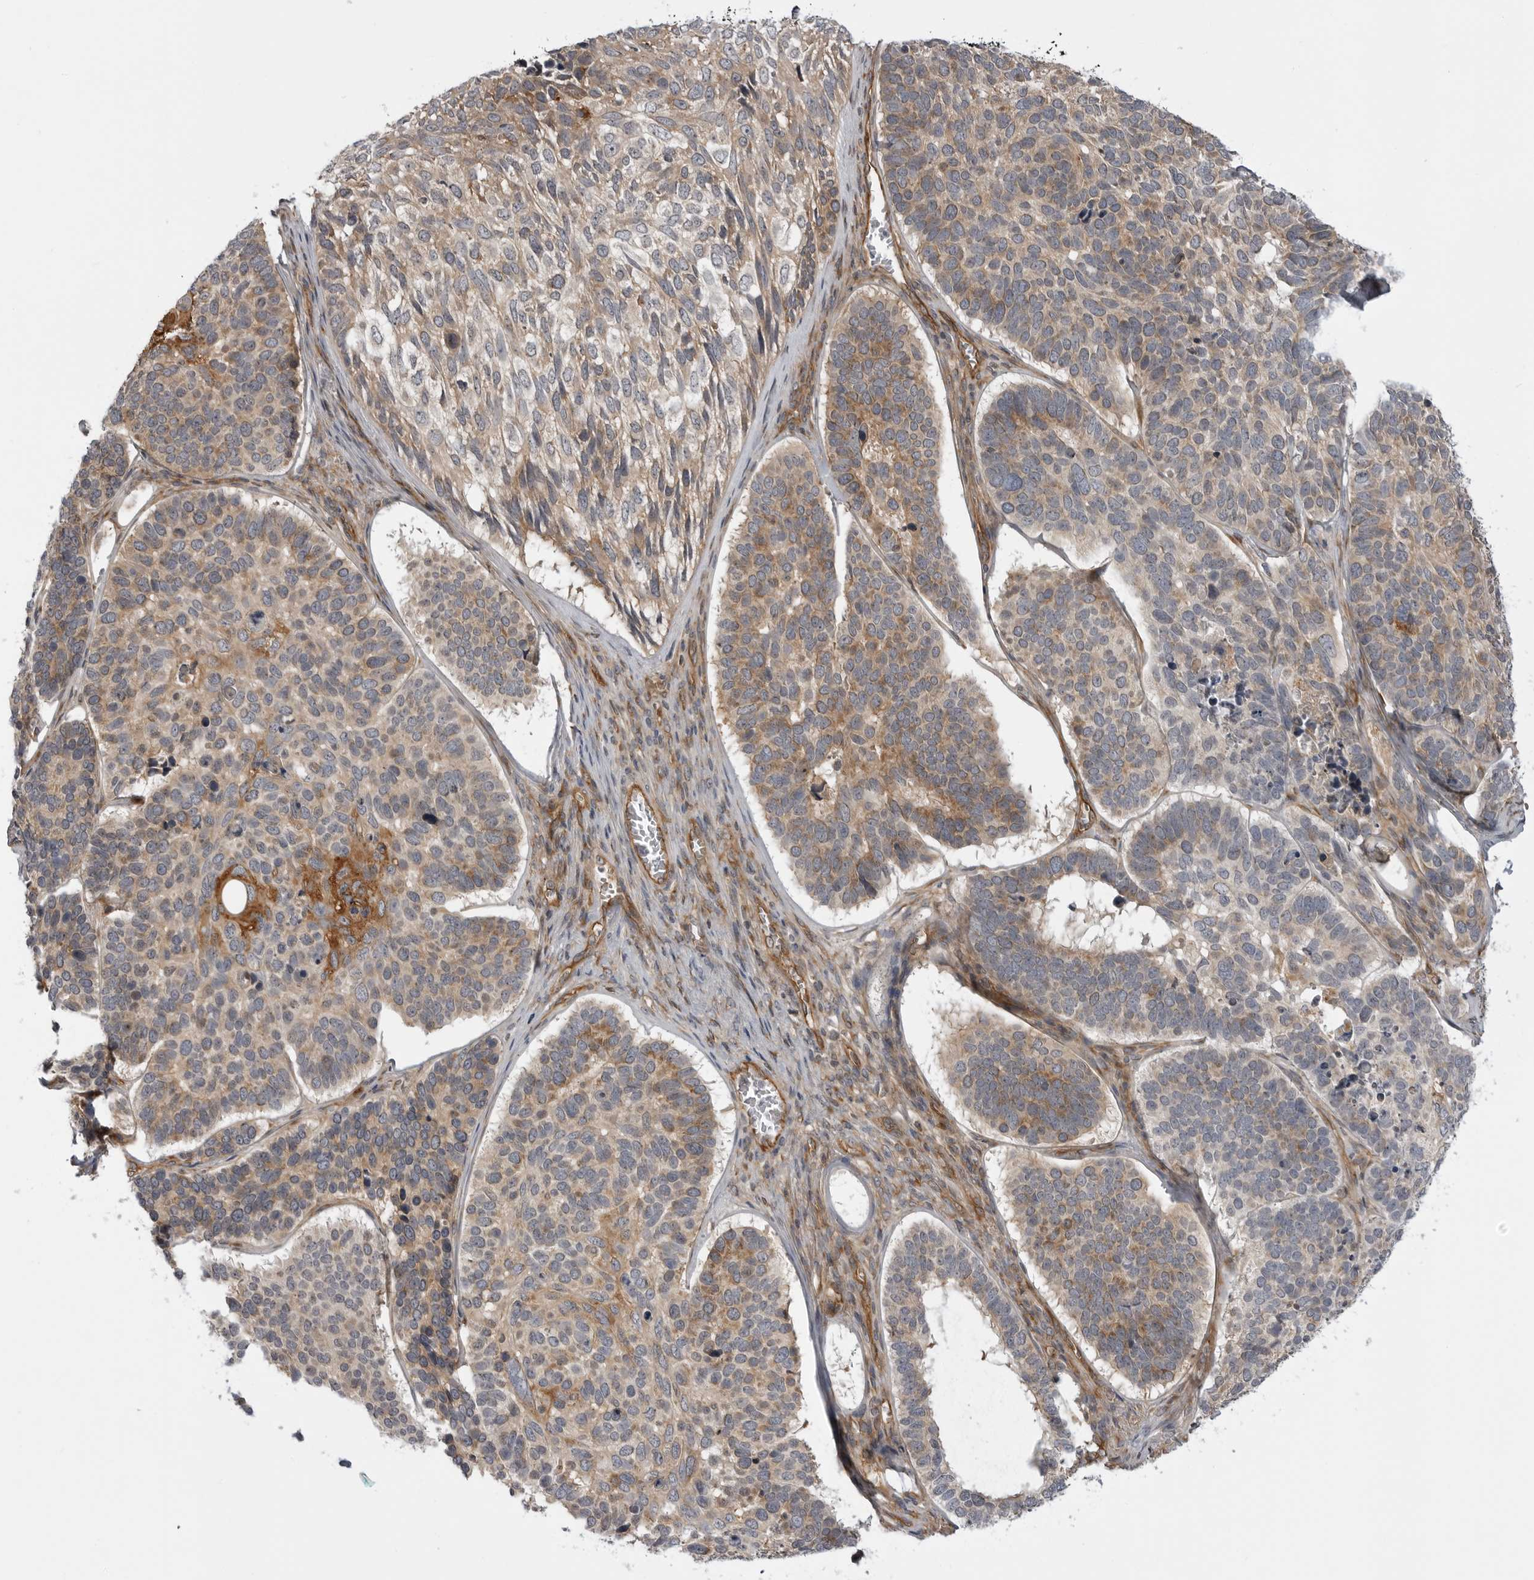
{"staining": {"intensity": "moderate", "quantity": "25%-75%", "location": "cytoplasmic/membranous"}, "tissue": "skin cancer", "cell_type": "Tumor cells", "image_type": "cancer", "snomed": [{"axis": "morphology", "description": "Basal cell carcinoma"}, {"axis": "topography", "description": "Skin"}], "caption": "Skin cancer (basal cell carcinoma) stained with immunohistochemistry (IHC) demonstrates moderate cytoplasmic/membranous staining in approximately 25%-75% of tumor cells.", "gene": "LRRC45", "patient": {"sex": "male", "age": 62}}